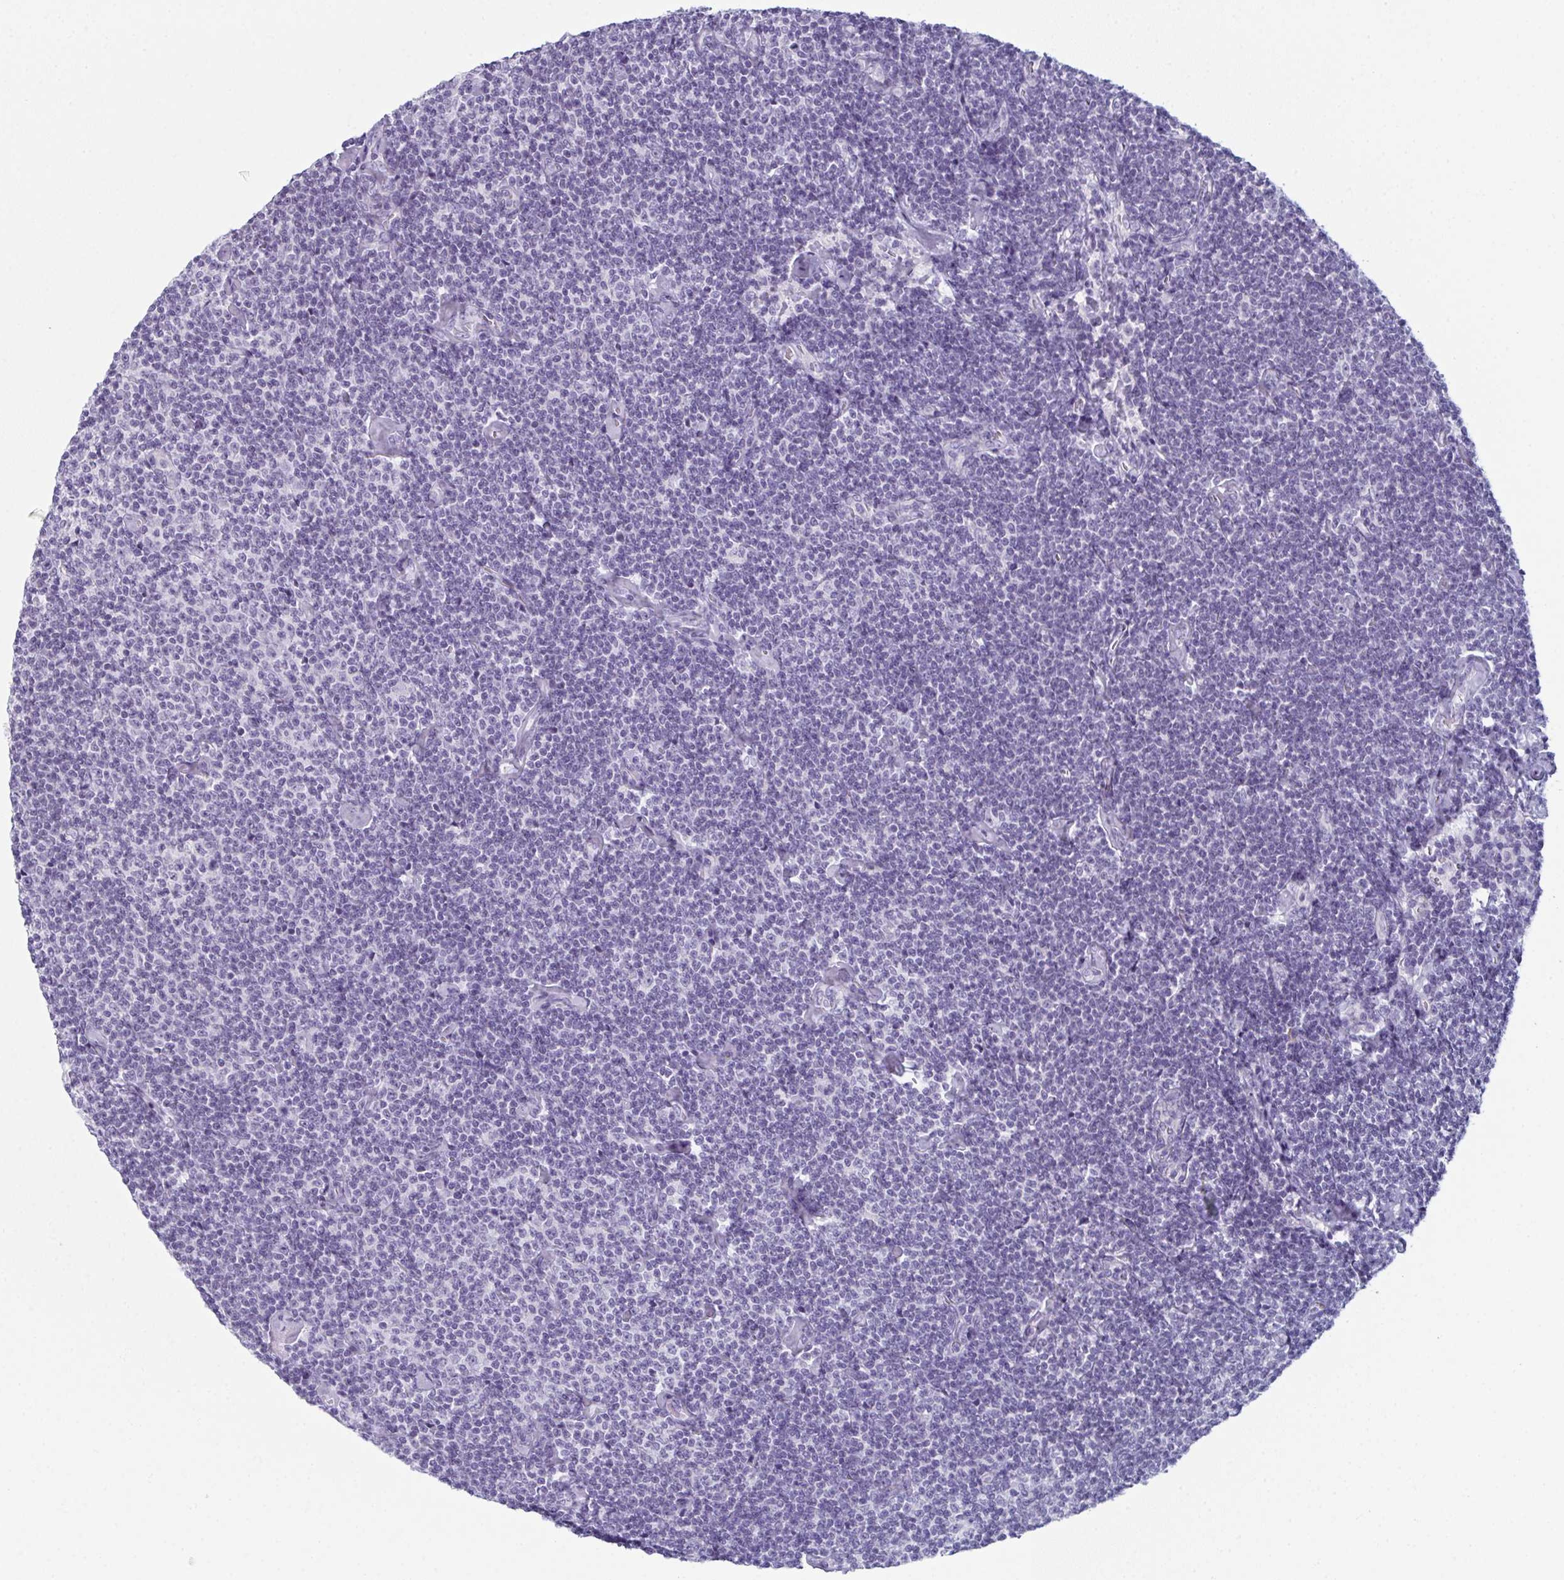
{"staining": {"intensity": "negative", "quantity": "none", "location": "none"}, "tissue": "lymphoma", "cell_type": "Tumor cells", "image_type": "cancer", "snomed": [{"axis": "morphology", "description": "Malignant lymphoma, non-Hodgkin's type, Low grade"}, {"axis": "topography", "description": "Lymph node"}], "caption": "An image of human low-grade malignant lymphoma, non-Hodgkin's type is negative for staining in tumor cells.", "gene": "ENKUR", "patient": {"sex": "male", "age": 81}}